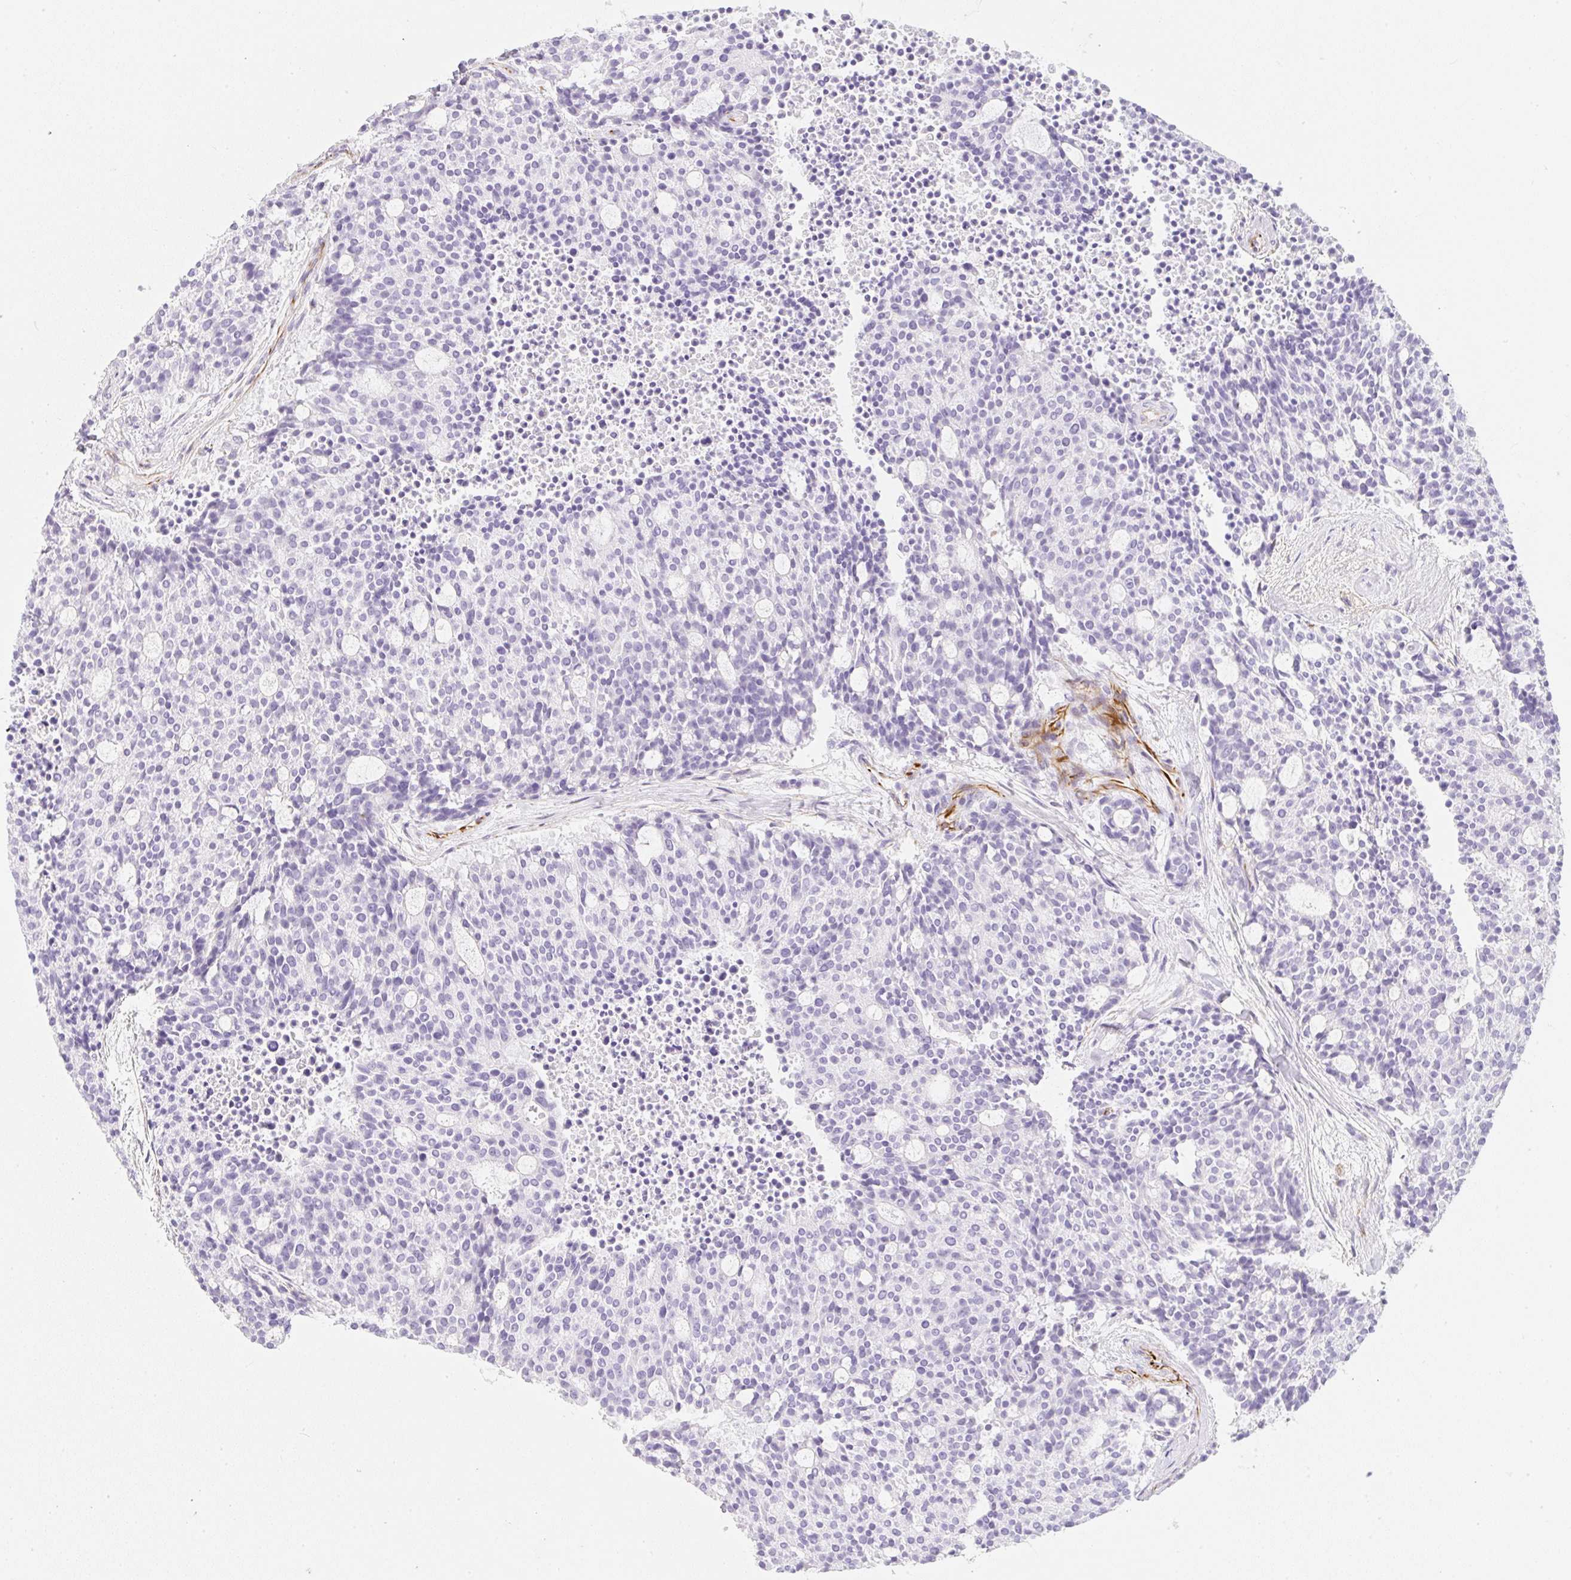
{"staining": {"intensity": "negative", "quantity": "none", "location": "none"}, "tissue": "carcinoid", "cell_type": "Tumor cells", "image_type": "cancer", "snomed": [{"axis": "morphology", "description": "Carcinoid, malignant, NOS"}, {"axis": "topography", "description": "Pancreas"}], "caption": "DAB immunohistochemical staining of human carcinoid exhibits no significant positivity in tumor cells.", "gene": "ZNF689", "patient": {"sex": "female", "age": 54}}